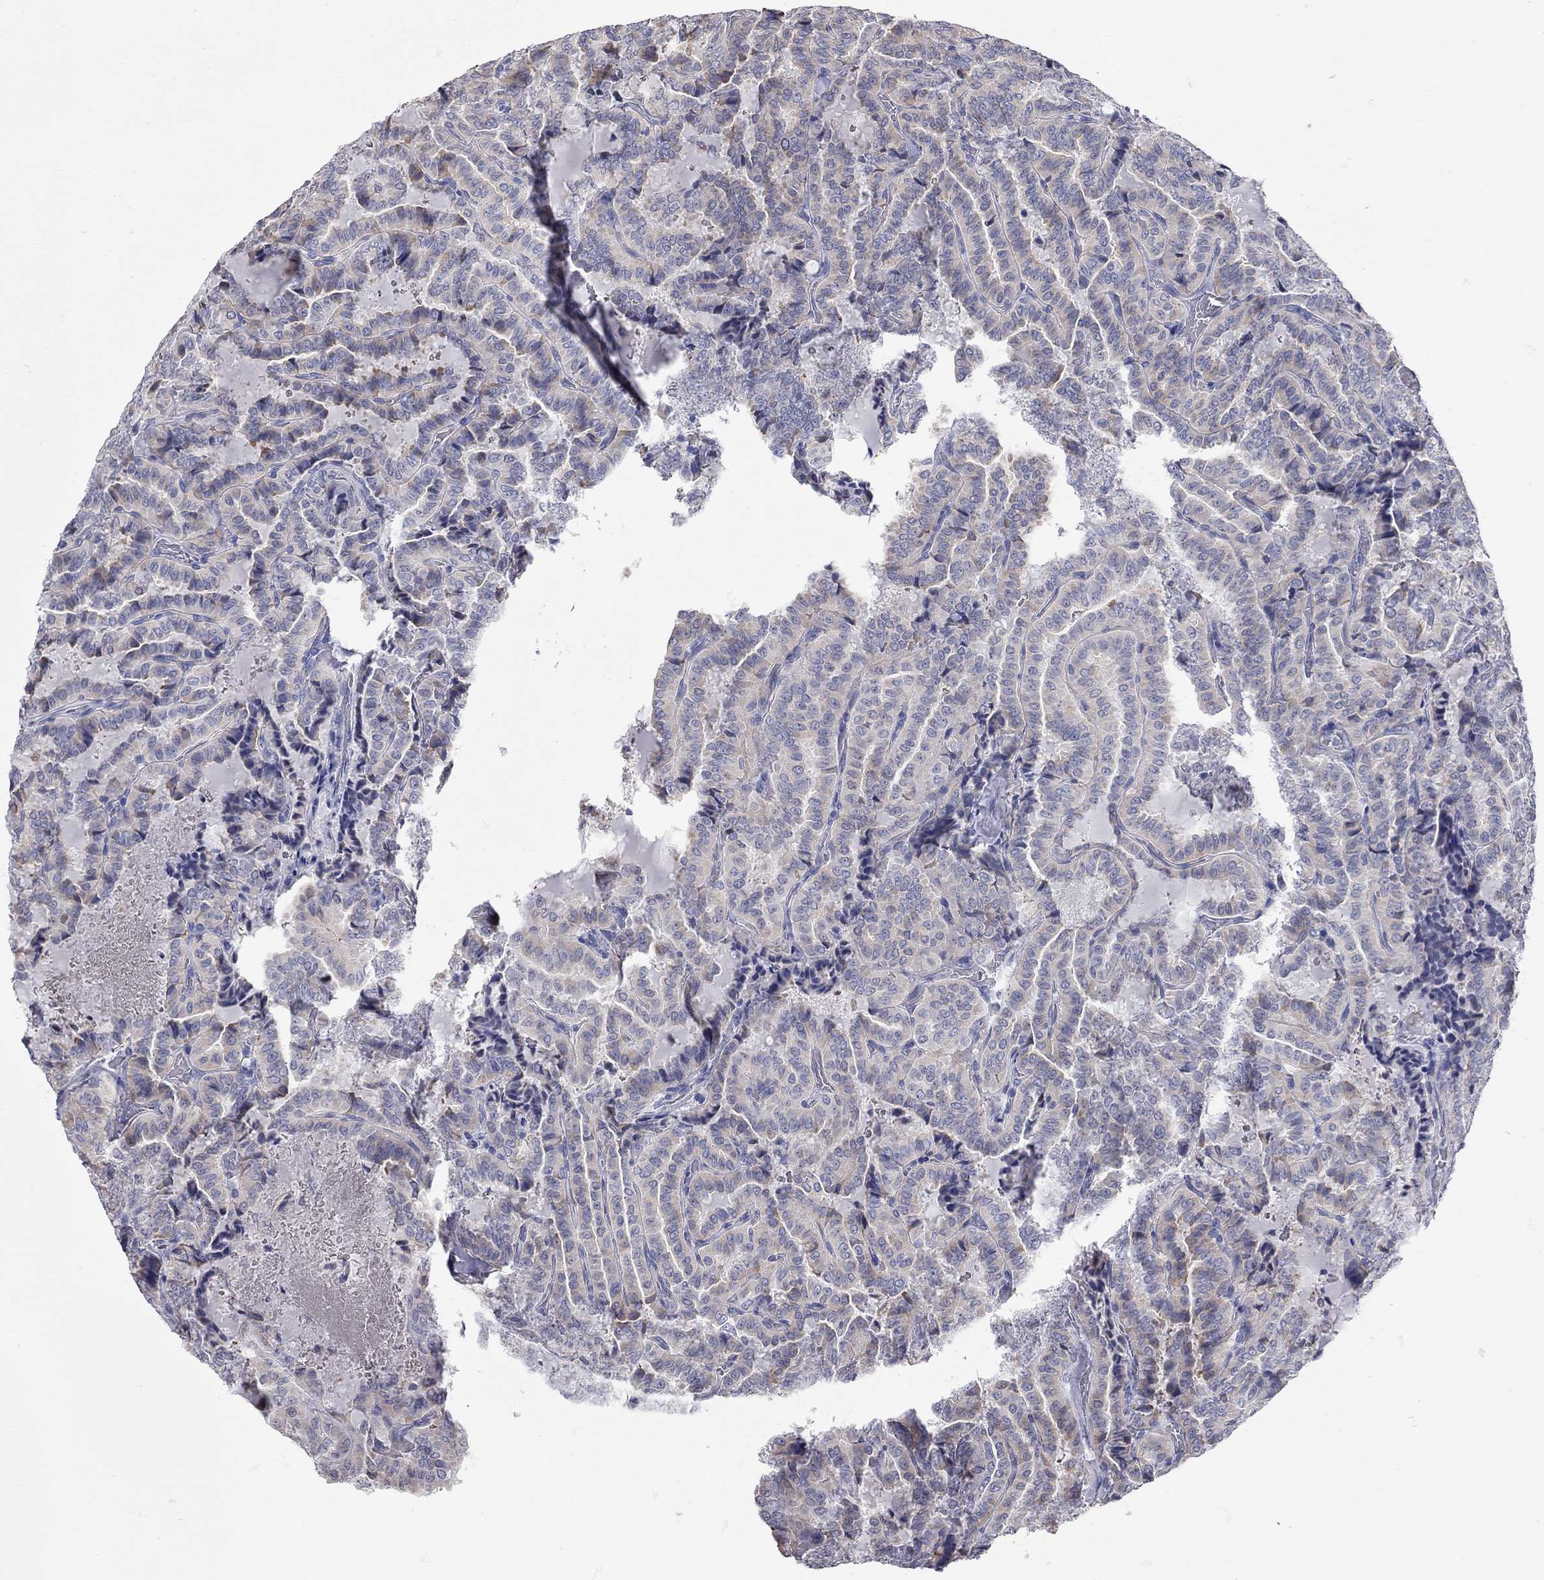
{"staining": {"intensity": "moderate", "quantity": "<25%", "location": "cytoplasmic/membranous"}, "tissue": "thyroid cancer", "cell_type": "Tumor cells", "image_type": "cancer", "snomed": [{"axis": "morphology", "description": "Papillary adenocarcinoma, NOS"}, {"axis": "topography", "description": "Thyroid gland"}], "caption": "Brown immunohistochemical staining in human thyroid cancer (papillary adenocarcinoma) exhibits moderate cytoplasmic/membranous expression in approximately <25% of tumor cells.", "gene": "XAGE2", "patient": {"sex": "female", "age": 39}}